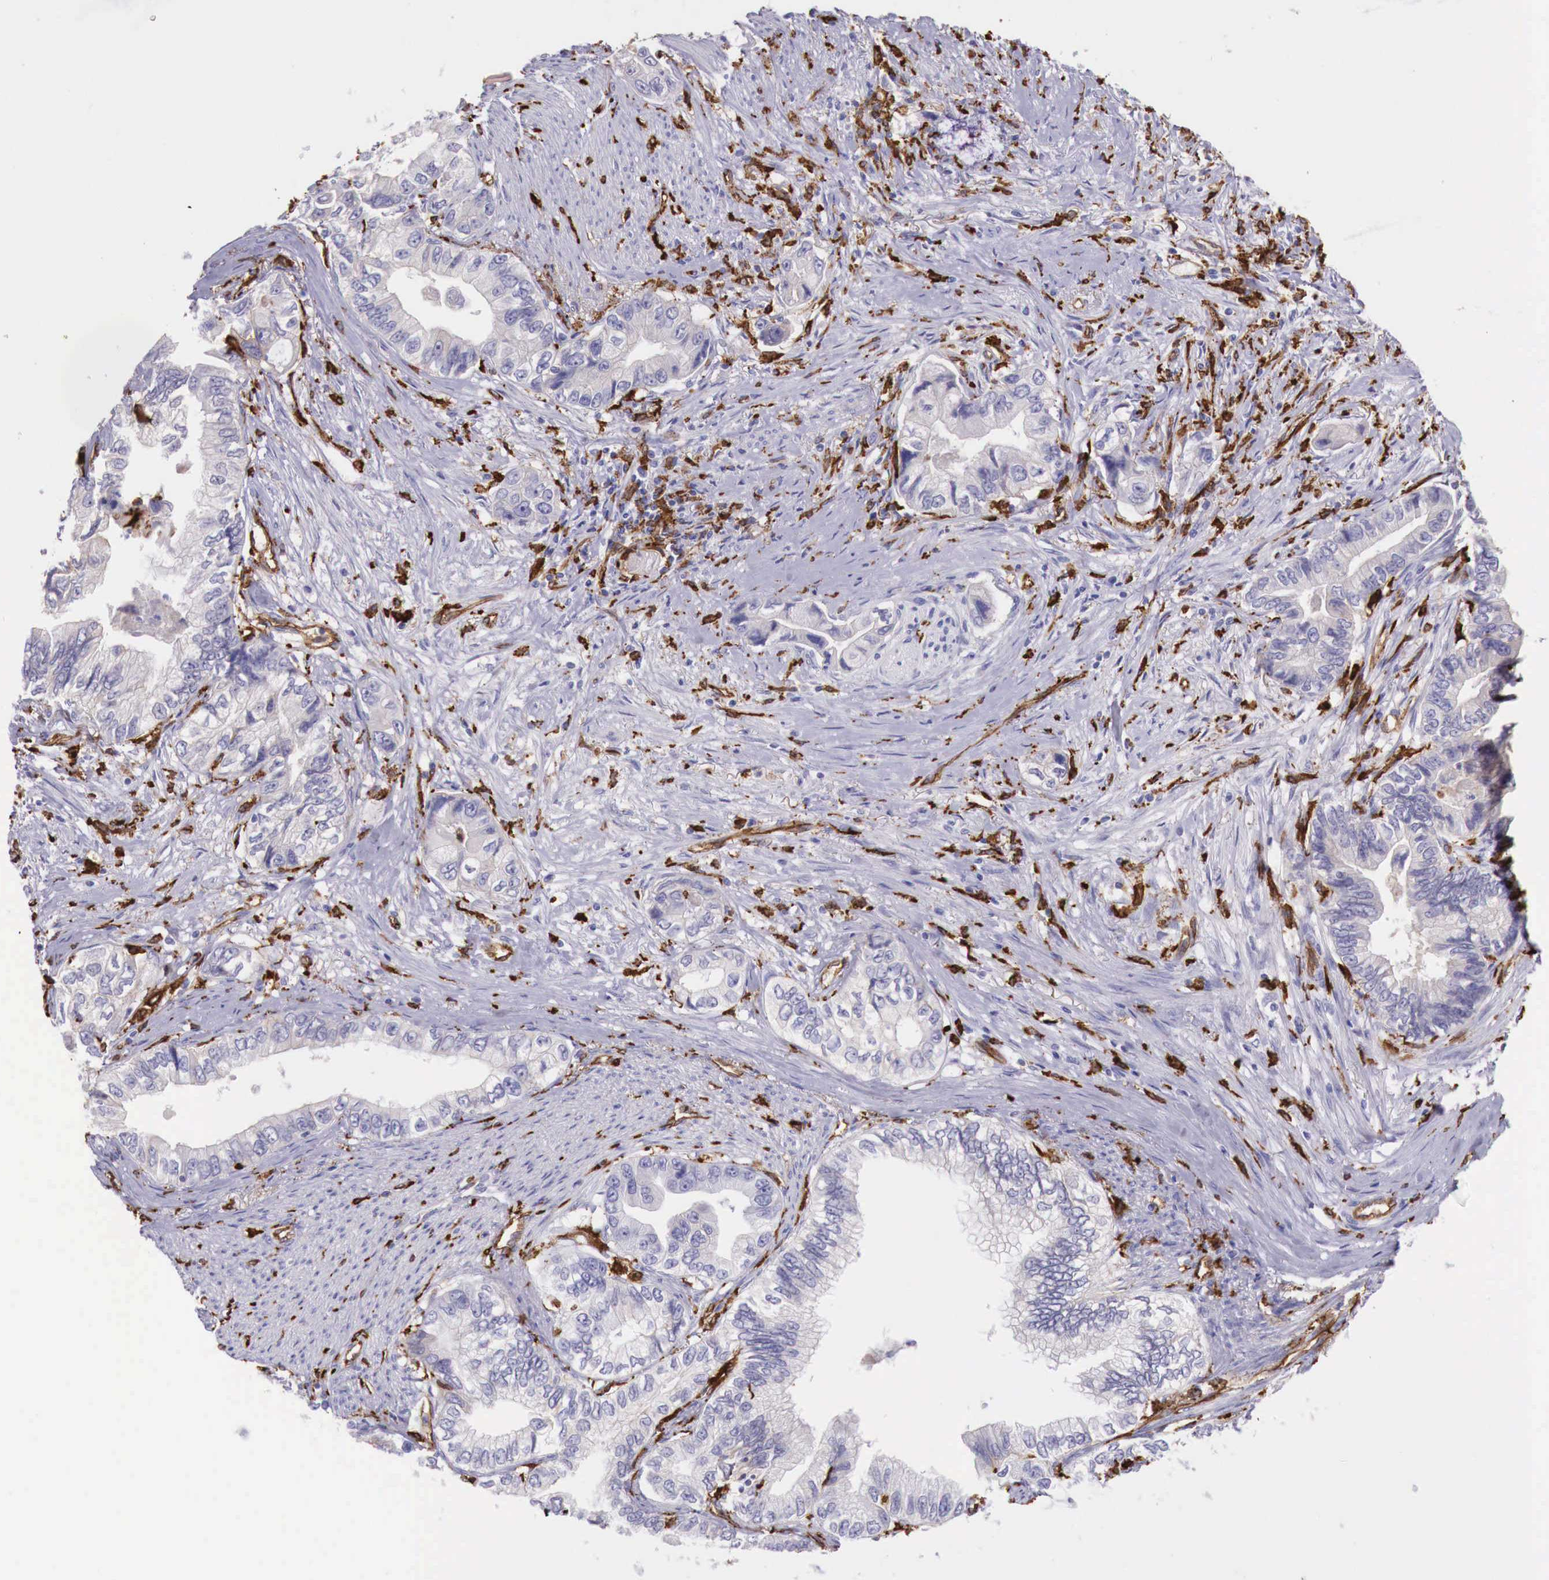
{"staining": {"intensity": "negative", "quantity": "none", "location": "none"}, "tissue": "pancreatic cancer", "cell_type": "Tumor cells", "image_type": "cancer", "snomed": [{"axis": "morphology", "description": "Adenocarcinoma, NOS"}, {"axis": "topography", "description": "Pancreas"}, {"axis": "topography", "description": "Stomach, upper"}], "caption": "An immunohistochemistry image of pancreatic adenocarcinoma is shown. There is no staining in tumor cells of pancreatic adenocarcinoma.", "gene": "MSR1", "patient": {"sex": "male", "age": 77}}